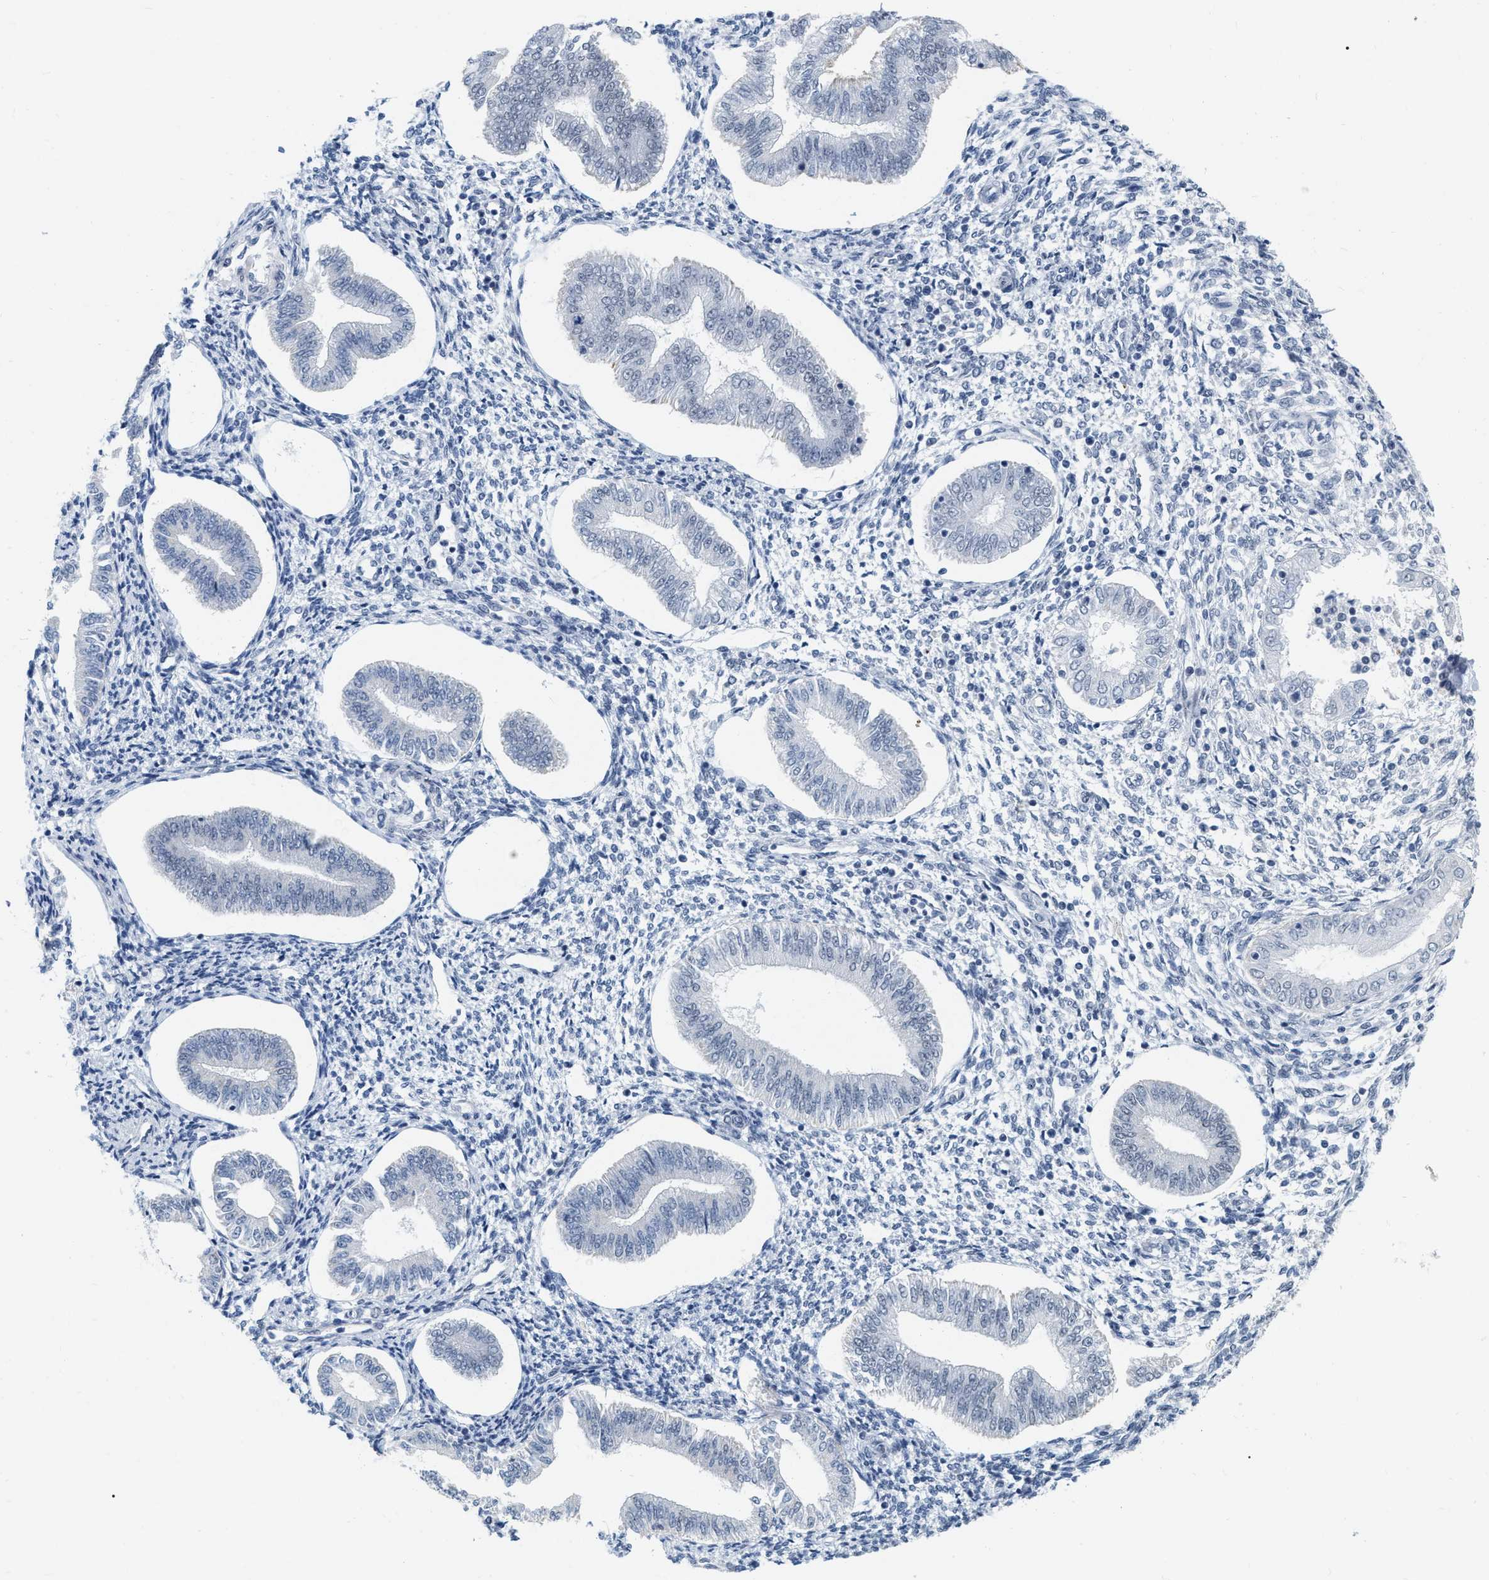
{"staining": {"intensity": "negative", "quantity": "none", "location": "none"}, "tissue": "endometrium", "cell_type": "Cells in endometrial stroma", "image_type": "normal", "snomed": [{"axis": "morphology", "description": "Normal tissue, NOS"}, {"axis": "topography", "description": "Endometrium"}], "caption": "An immunohistochemistry image of normal endometrium is shown. There is no staining in cells in endometrial stroma of endometrium.", "gene": "XIRP1", "patient": {"sex": "female", "age": 50}}